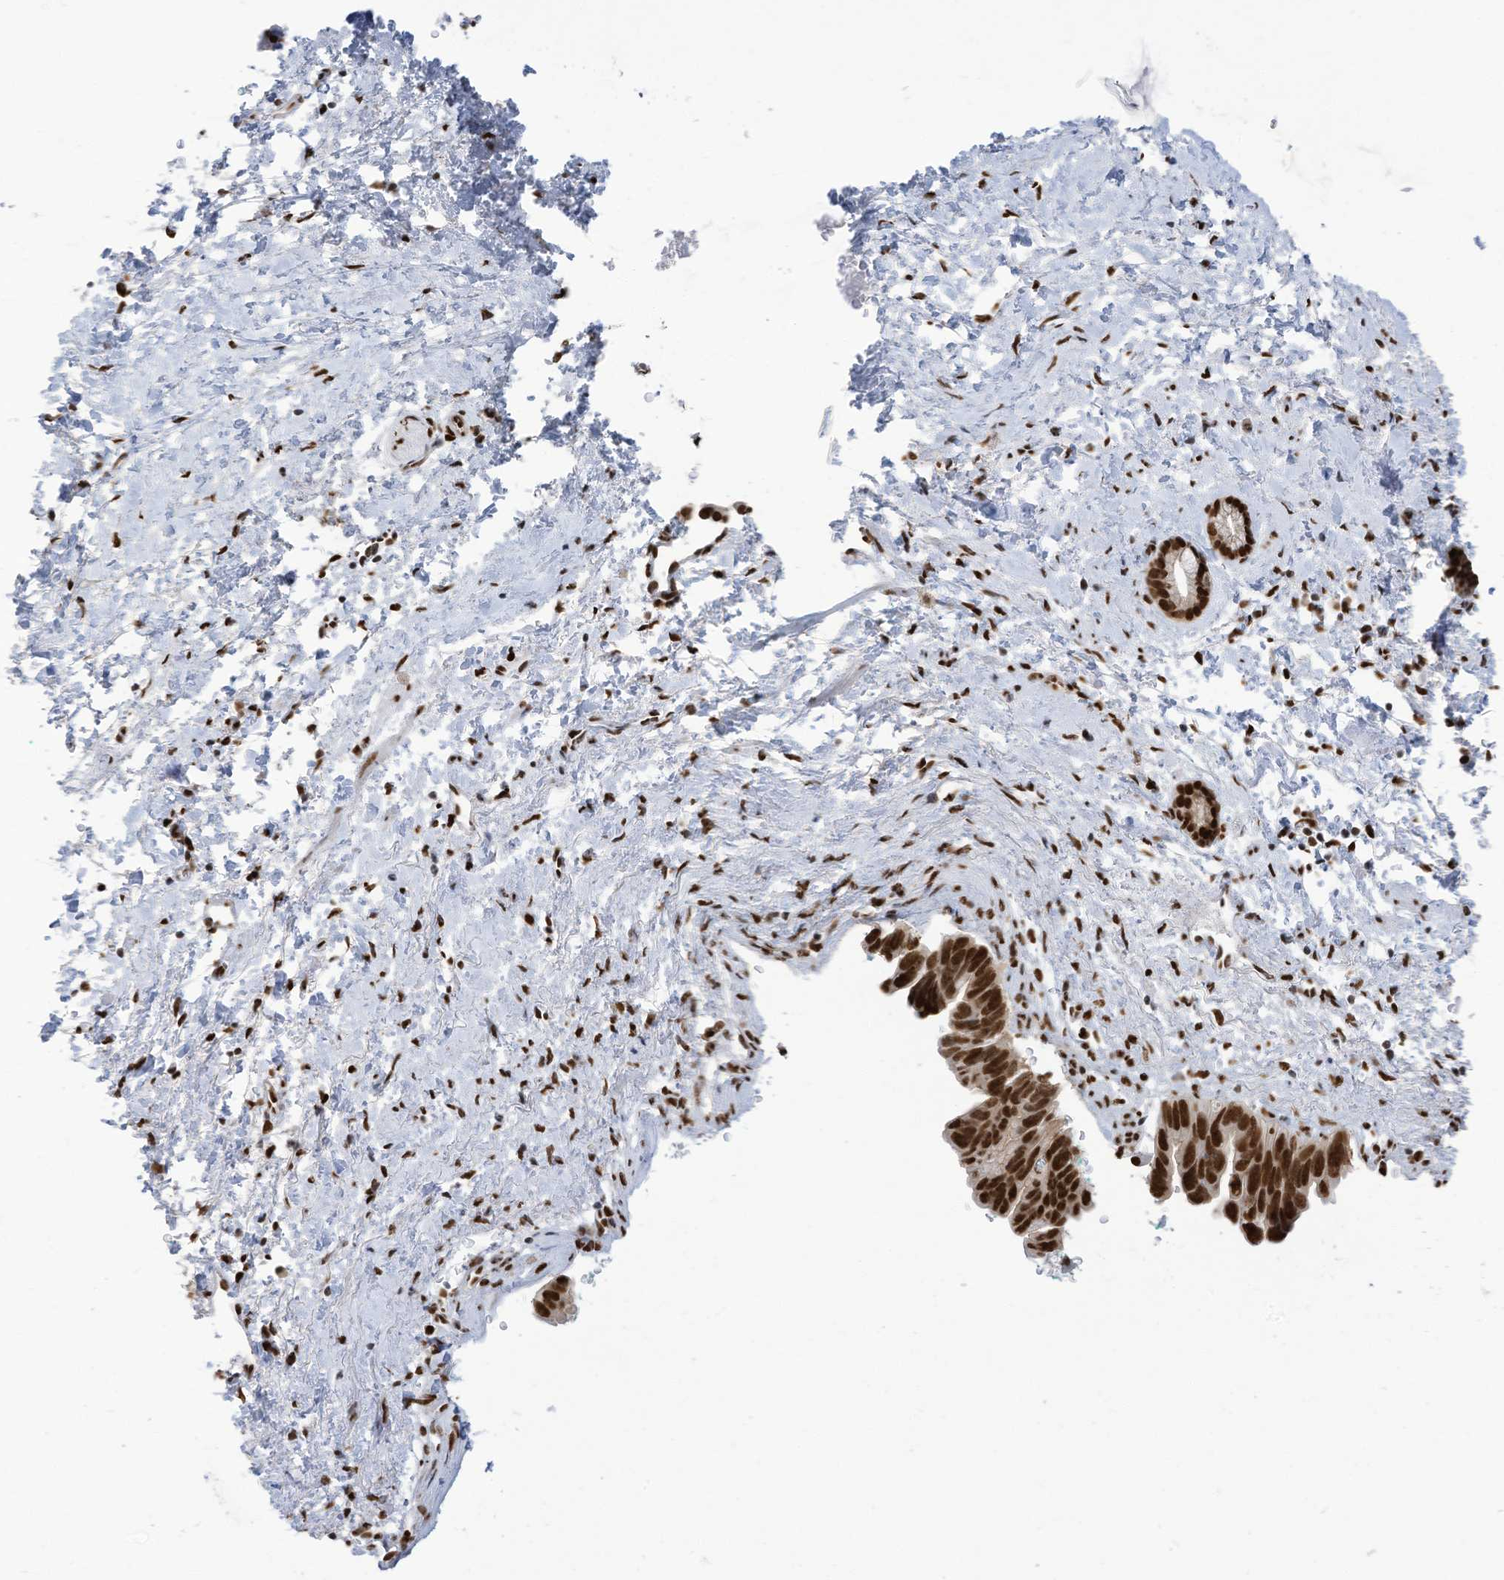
{"staining": {"intensity": "strong", "quantity": ">75%", "location": "nuclear"}, "tissue": "pancreatic cancer", "cell_type": "Tumor cells", "image_type": "cancer", "snomed": [{"axis": "morphology", "description": "Adenocarcinoma, NOS"}, {"axis": "topography", "description": "Pancreas"}], "caption": "The immunohistochemical stain shows strong nuclear positivity in tumor cells of pancreatic cancer (adenocarcinoma) tissue.", "gene": "KHSRP", "patient": {"sex": "female", "age": 72}}